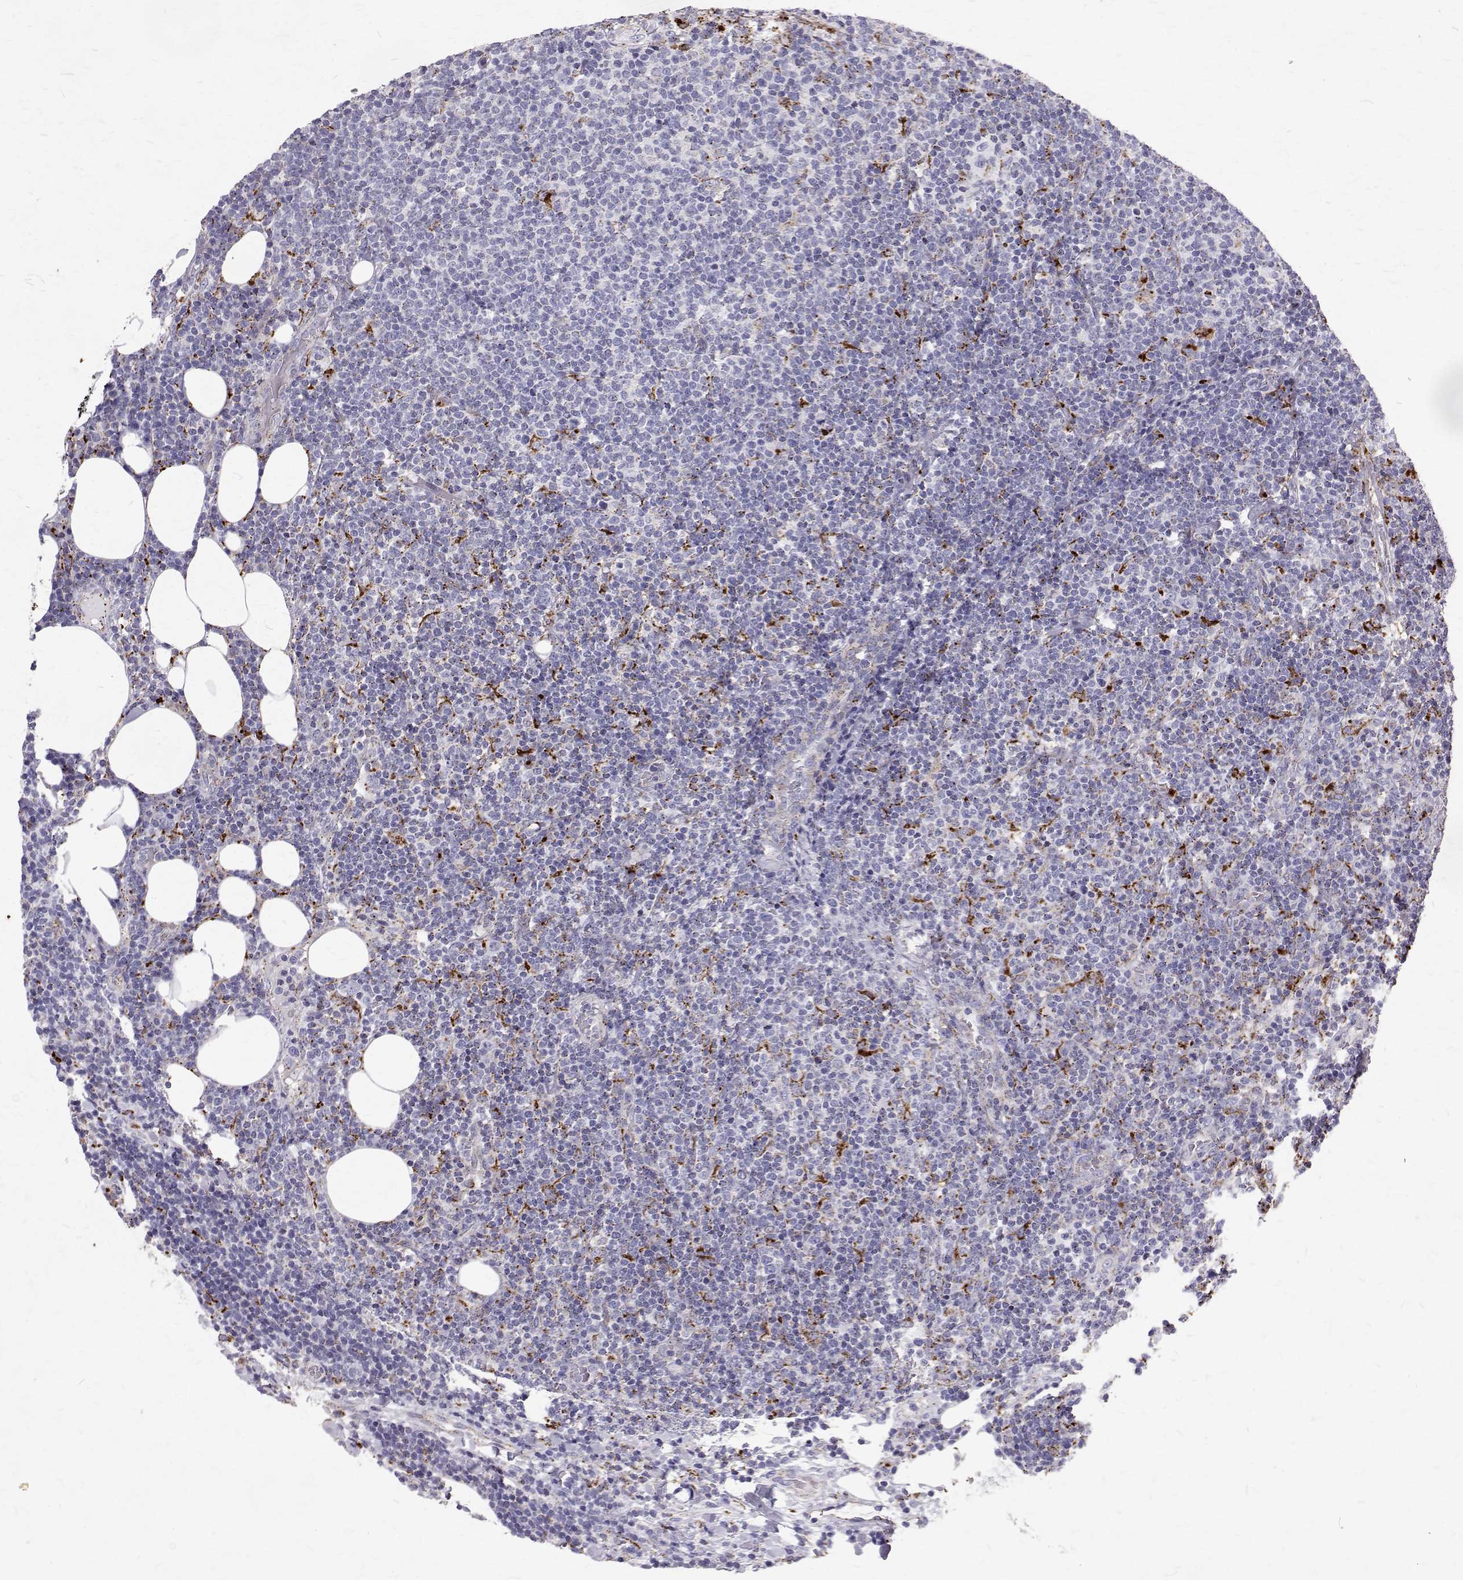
{"staining": {"intensity": "strong", "quantity": "<25%", "location": "cytoplasmic/membranous"}, "tissue": "lymphoma", "cell_type": "Tumor cells", "image_type": "cancer", "snomed": [{"axis": "morphology", "description": "Malignant lymphoma, non-Hodgkin's type, High grade"}, {"axis": "topography", "description": "Lymph node"}], "caption": "Protein staining demonstrates strong cytoplasmic/membranous staining in approximately <25% of tumor cells in malignant lymphoma, non-Hodgkin's type (high-grade). The staining is performed using DAB (3,3'-diaminobenzidine) brown chromogen to label protein expression. The nuclei are counter-stained blue using hematoxylin.", "gene": "TPP1", "patient": {"sex": "male", "age": 61}}